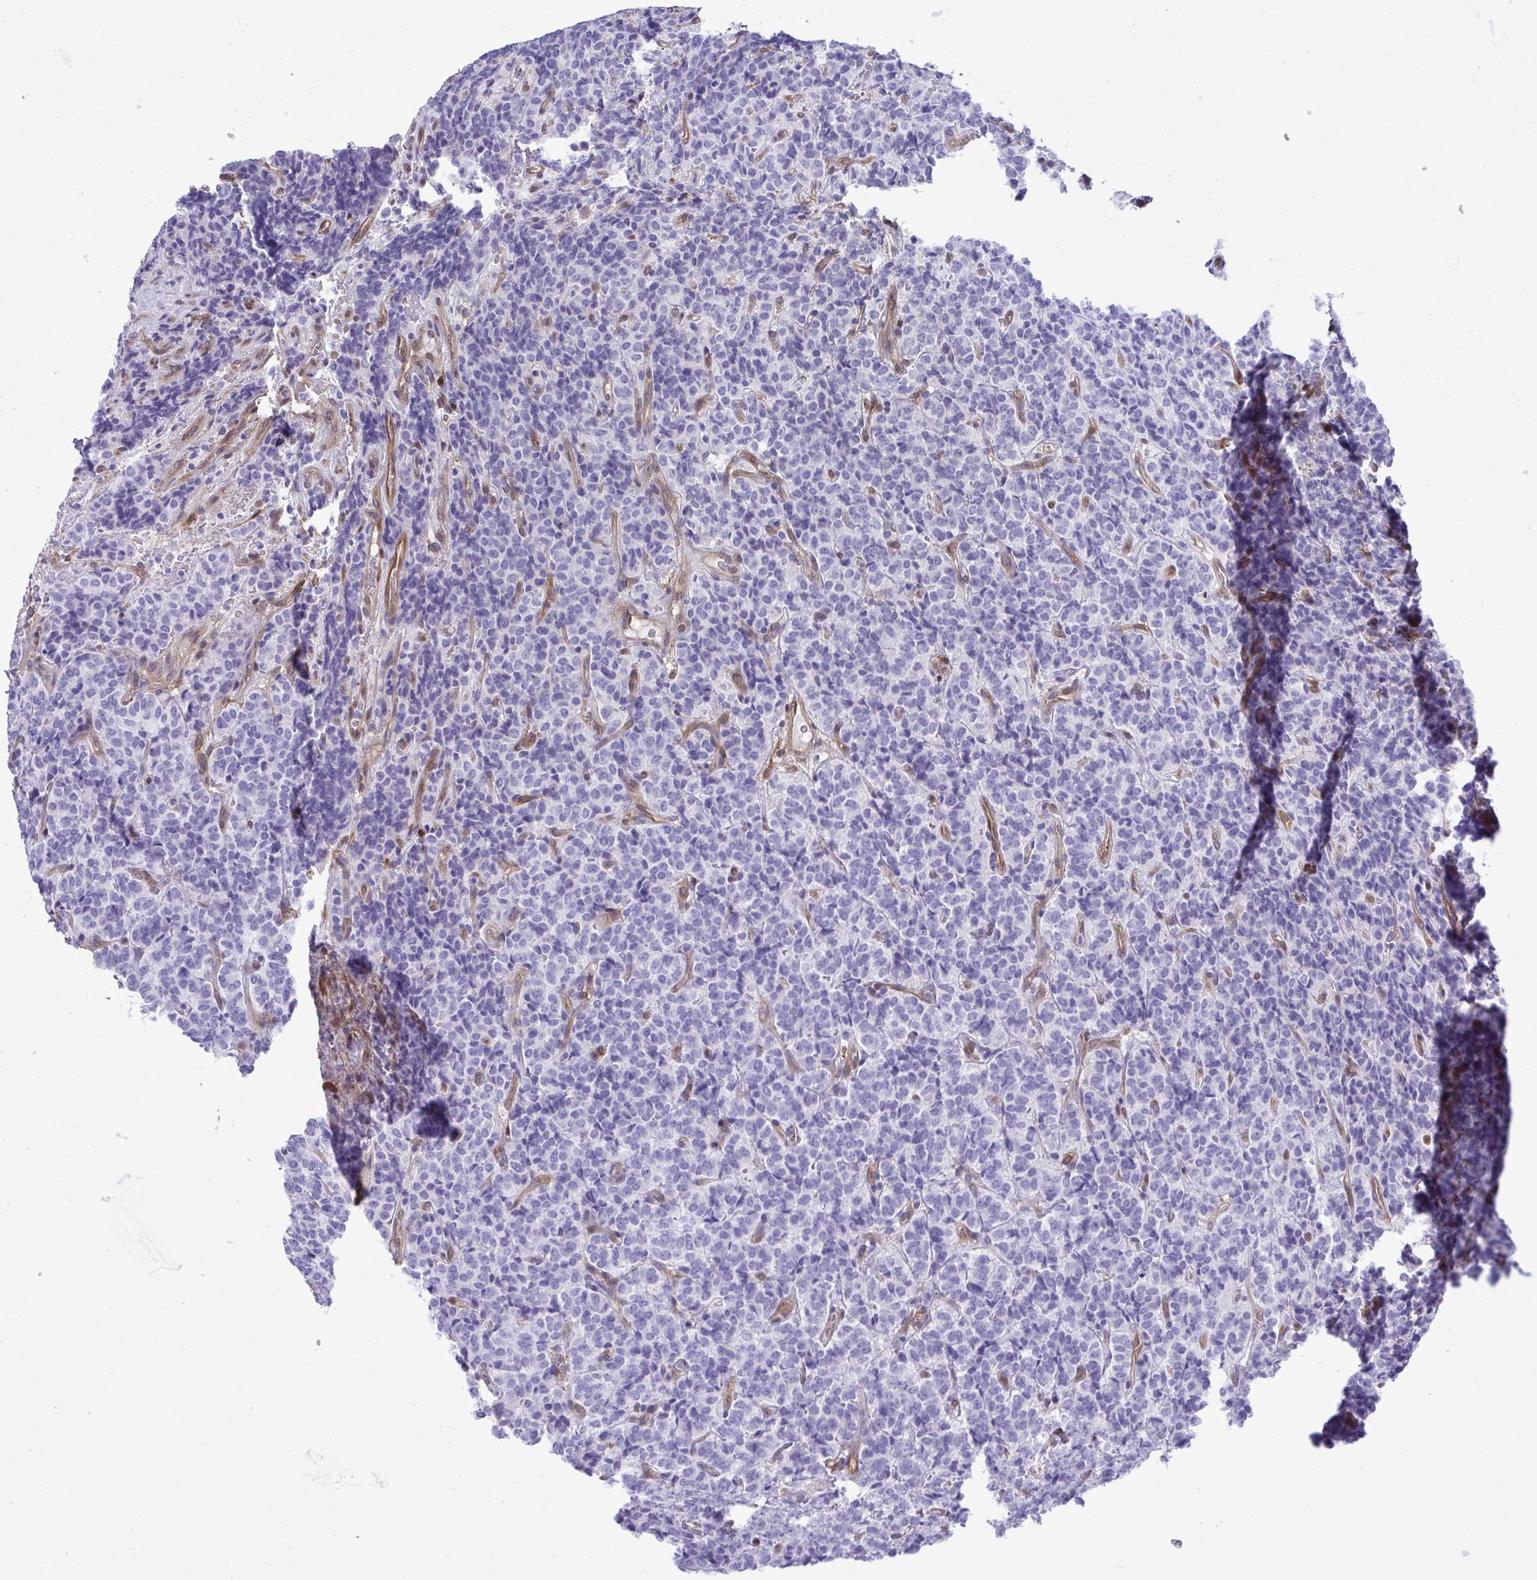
{"staining": {"intensity": "negative", "quantity": "none", "location": "none"}, "tissue": "carcinoid", "cell_type": "Tumor cells", "image_type": "cancer", "snomed": [{"axis": "morphology", "description": "Carcinoid, malignant, NOS"}, {"axis": "topography", "description": "Pancreas"}], "caption": "A histopathology image of human carcinoid is negative for staining in tumor cells.", "gene": "LIMS2", "patient": {"sex": "male", "age": 36}}